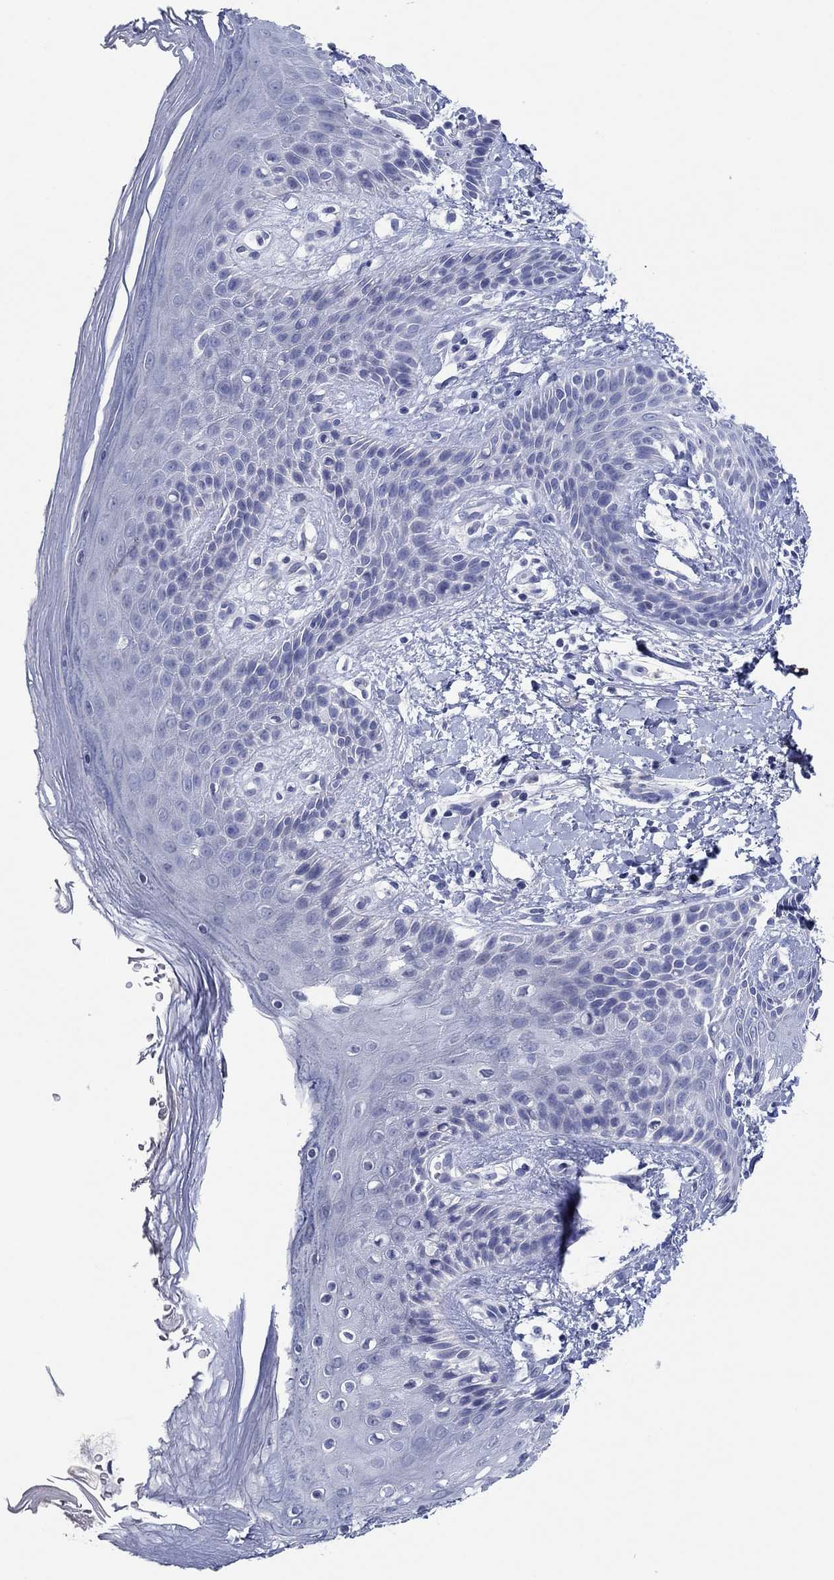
{"staining": {"intensity": "negative", "quantity": "none", "location": "none"}, "tissue": "skin", "cell_type": "Epidermal cells", "image_type": "normal", "snomed": [{"axis": "morphology", "description": "Normal tissue, NOS"}, {"axis": "topography", "description": "Anal"}], "caption": "IHC micrograph of normal skin: skin stained with DAB reveals no significant protein staining in epidermal cells.", "gene": "POU5F1", "patient": {"sex": "male", "age": 36}}